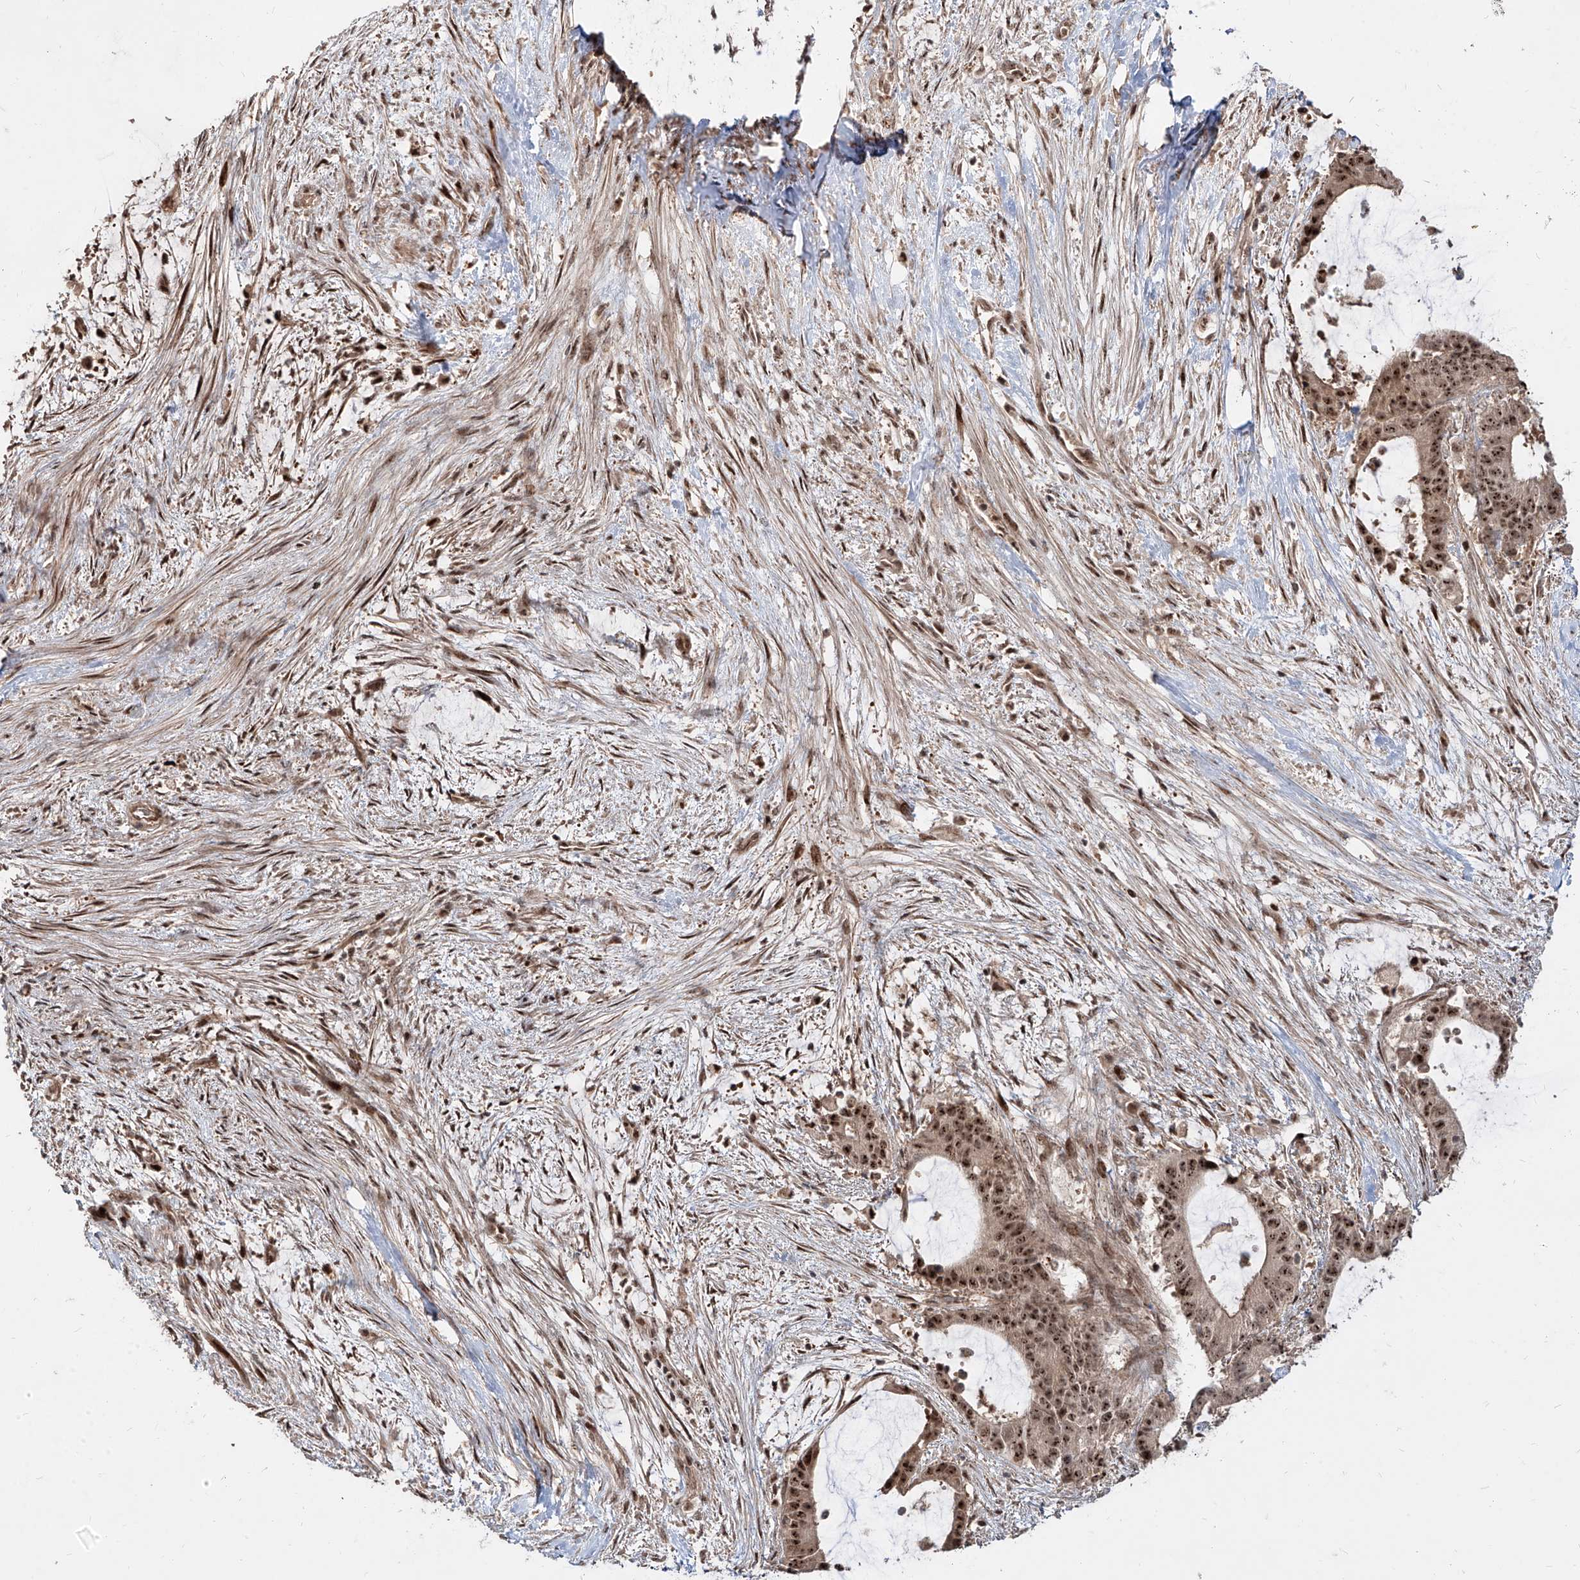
{"staining": {"intensity": "strong", "quantity": ">75%", "location": "nuclear"}, "tissue": "liver cancer", "cell_type": "Tumor cells", "image_type": "cancer", "snomed": [{"axis": "morphology", "description": "Normal tissue, NOS"}, {"axis": "morphology", "description": "Cholangiocarcinoma"}, {"axis": "topography", "description": "Liver"}, {"axis": "topography", "description": "Peripheral nerve tissue"}], "caption": "Human liver cholangiocarcinoma stained for a protein (brown) demonstrates strong nuclear positive positivity in about >75% of tumor cells.", "gene": "ZNF710", "patient": {"sex": "female", "age": 73}}